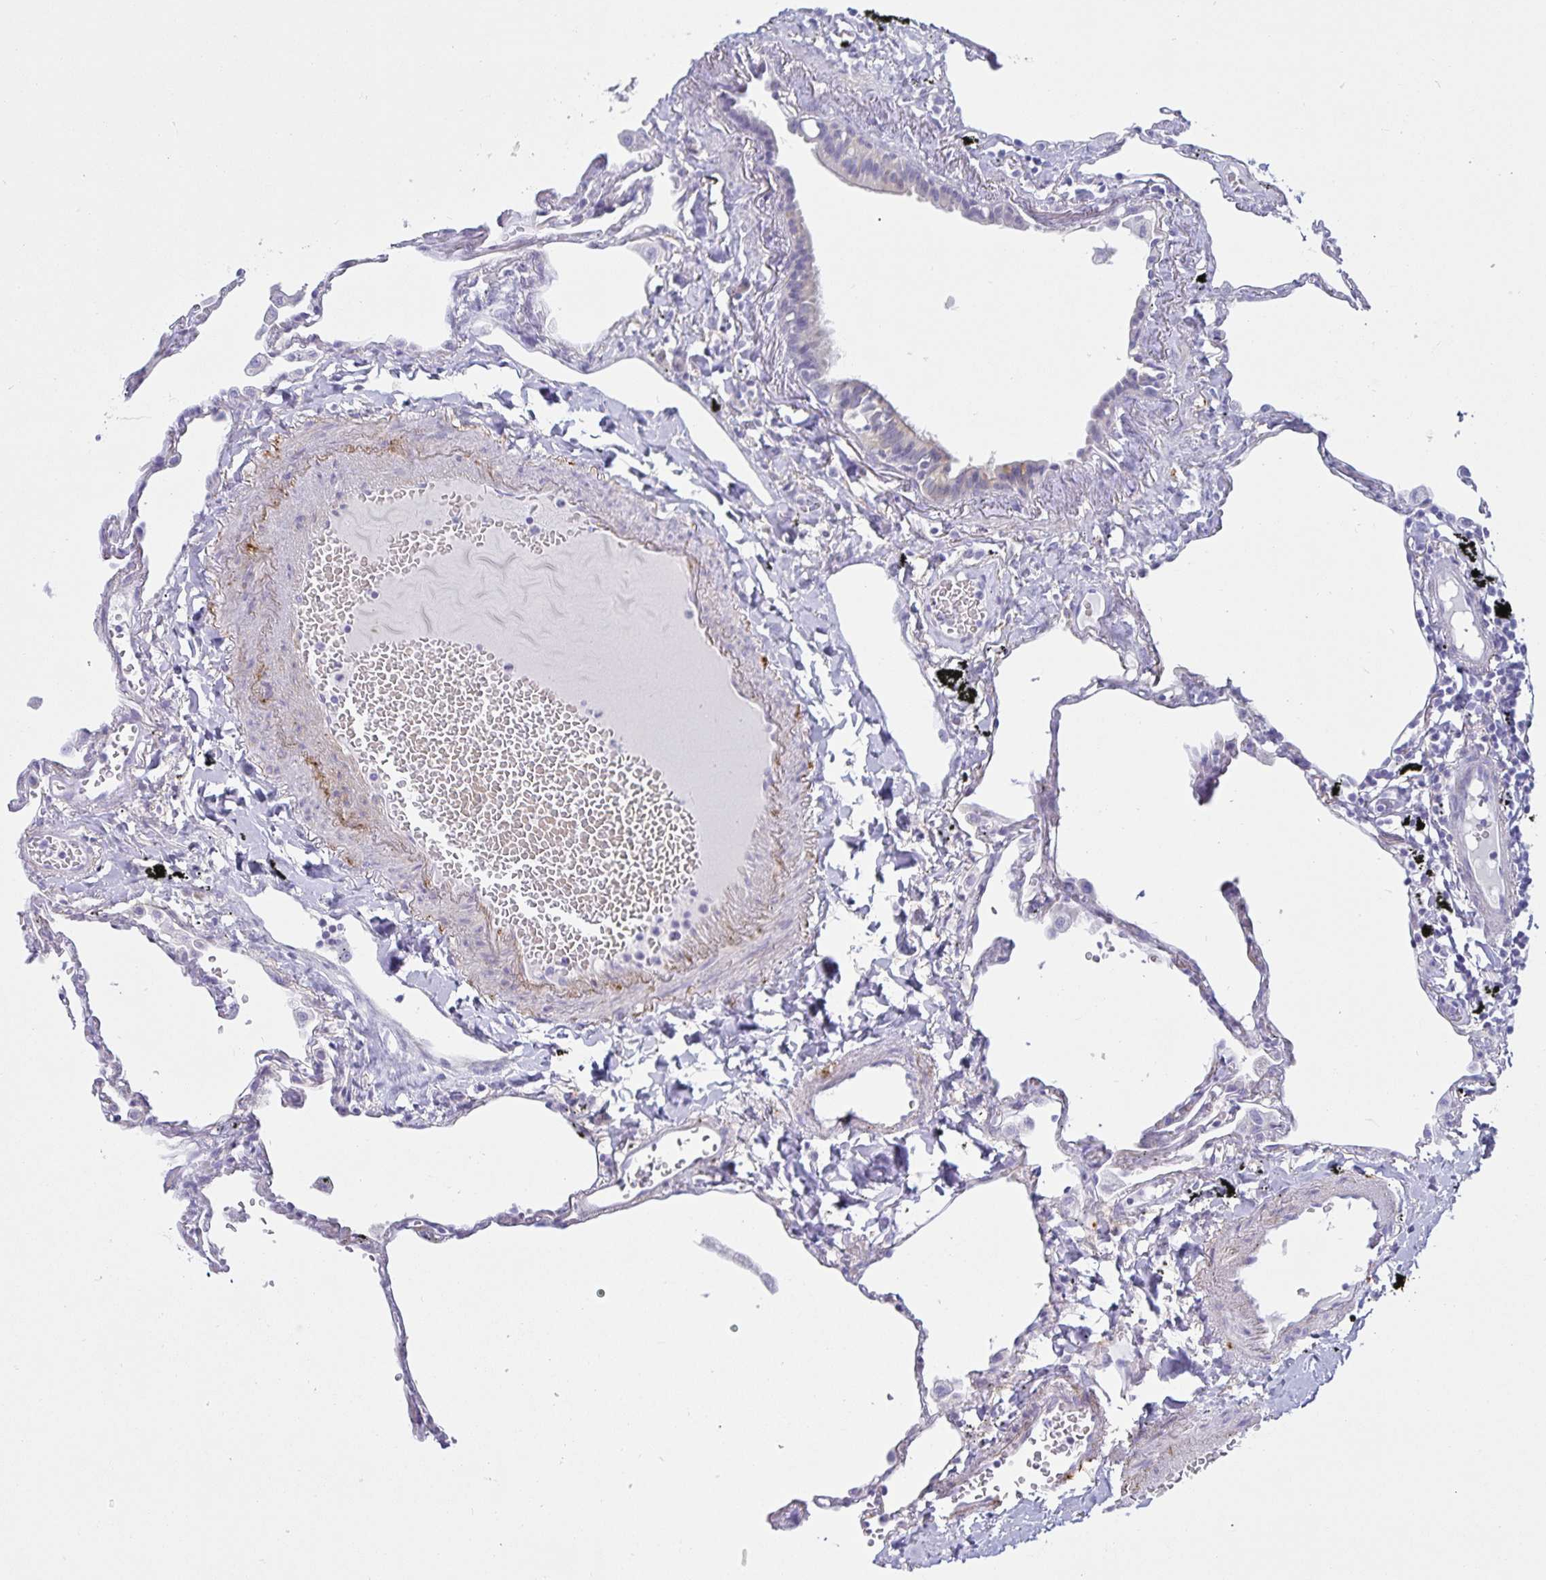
{"staining": {"intensity": "negative", "quantity": "none", "location": "none"}, "tissue": "lung", "cell_type": "Alveolar cells", "image_type": "normal", "snomed": [{"axis": "morphology", "description": "Normal tissue, NOS"}, {"axis": "topography", "description": "Lung"}], "caption": "DAB (3,3'-diaminobenzidine) immunohistochemical staining of normal human lung displays no significant positivity in alveolar cells. (DAB immunohistochemistry (IHC) with hematoxylin counter stain).", "gene": "MON2", "patient": {"sex": "female", "age": 67}}